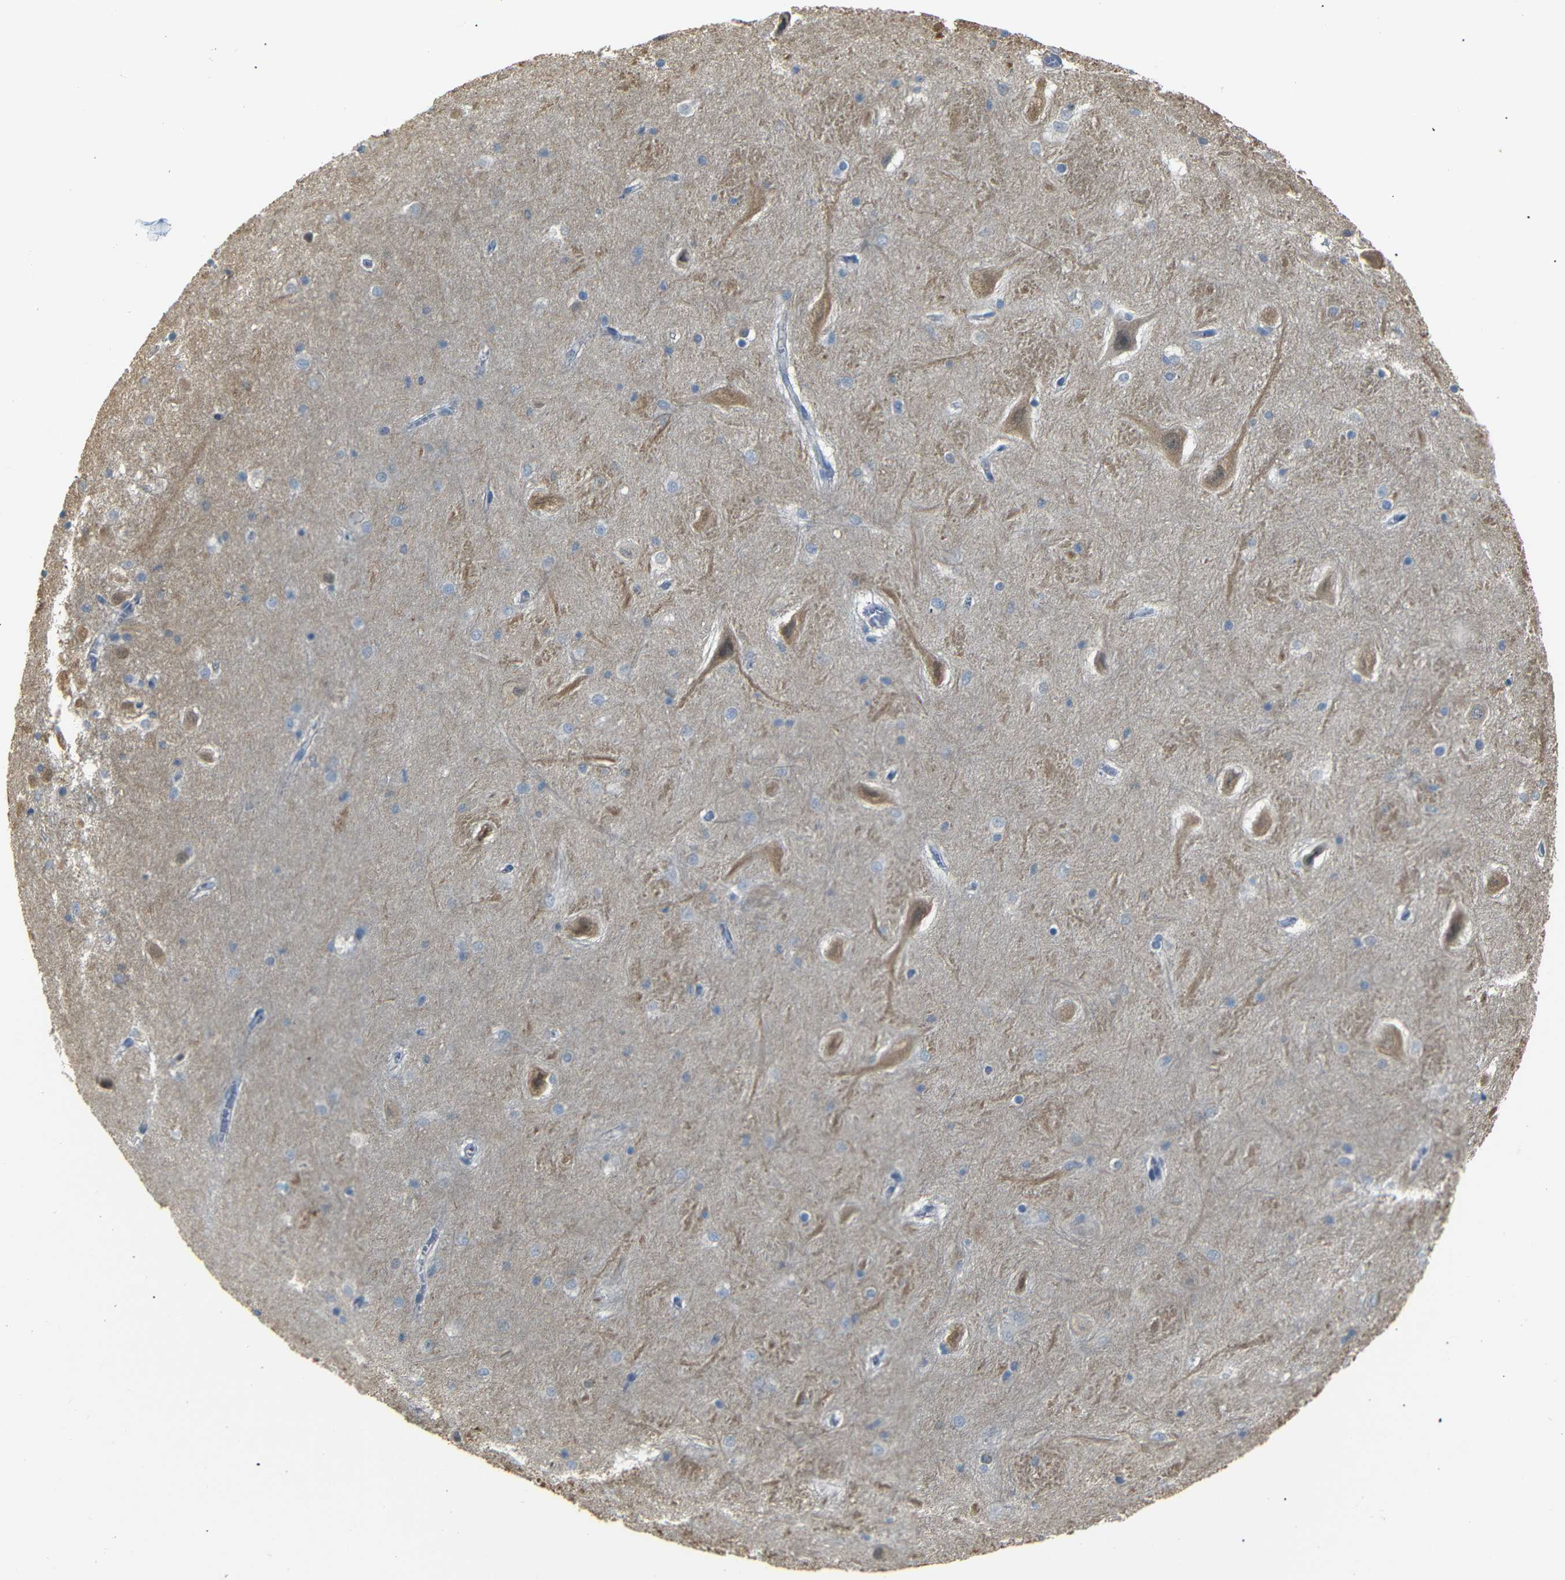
{"staining": {"intensity": "weak", "quantity": "<25%", "location": "cytoplasmic/membranous"}, "tissue": "hippocampus", "cell_type": "Glial cells", "image_type": "normal", "snomed": [{"axis": "morphology", "description": "Normal tissue, NOS"}, {"axis": "topography", "description": "Hippocampus"}], "caption": "Photomicrograph shows no protein staining in glial cells of normal hippocampus.", "gene": "SFN", "patient": {"sex": "male", "age": 45}}